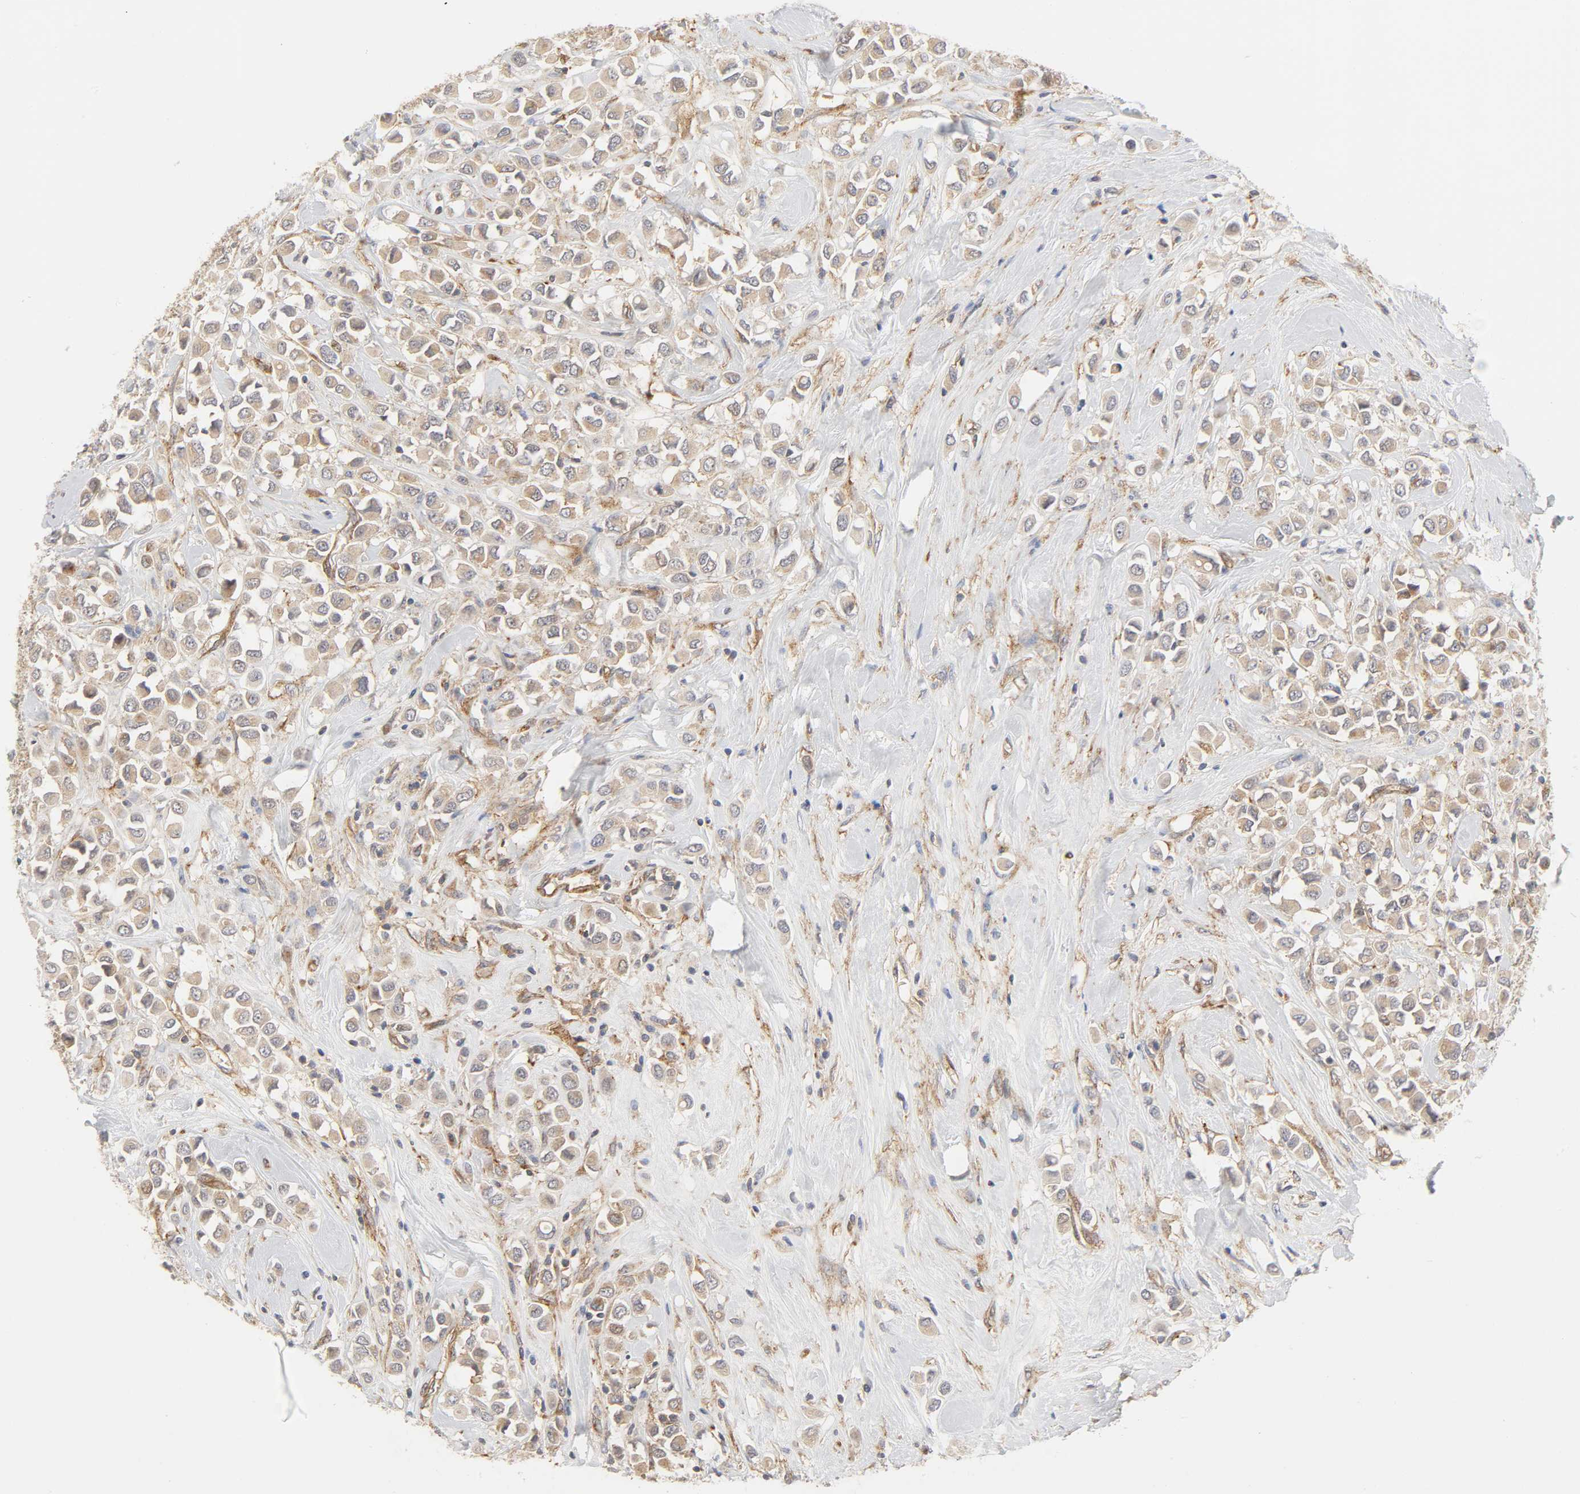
{"staining": {"intensity": "moderate", "quantity": ">75%", "location": "cytoplasmic/membranous"}, "tissue": "breast cancer", "cell_type": "Tumor cells", "image_type": "cancer", "snomed": [{"axis": "morphology", "description": "Duct carcinoma"}, {"axis": "topography", "description": "Breast"}], "caption": "A micrograph of human breast invasive ductal carcinoma stained for a protein reveals moderate cytoplasmic/membranous brown staining in tumor cells. (IHC, brightfield microscopy, high magnification).", "gene": "AP2A1", "patient": {"sex": "female", "age": 61}}